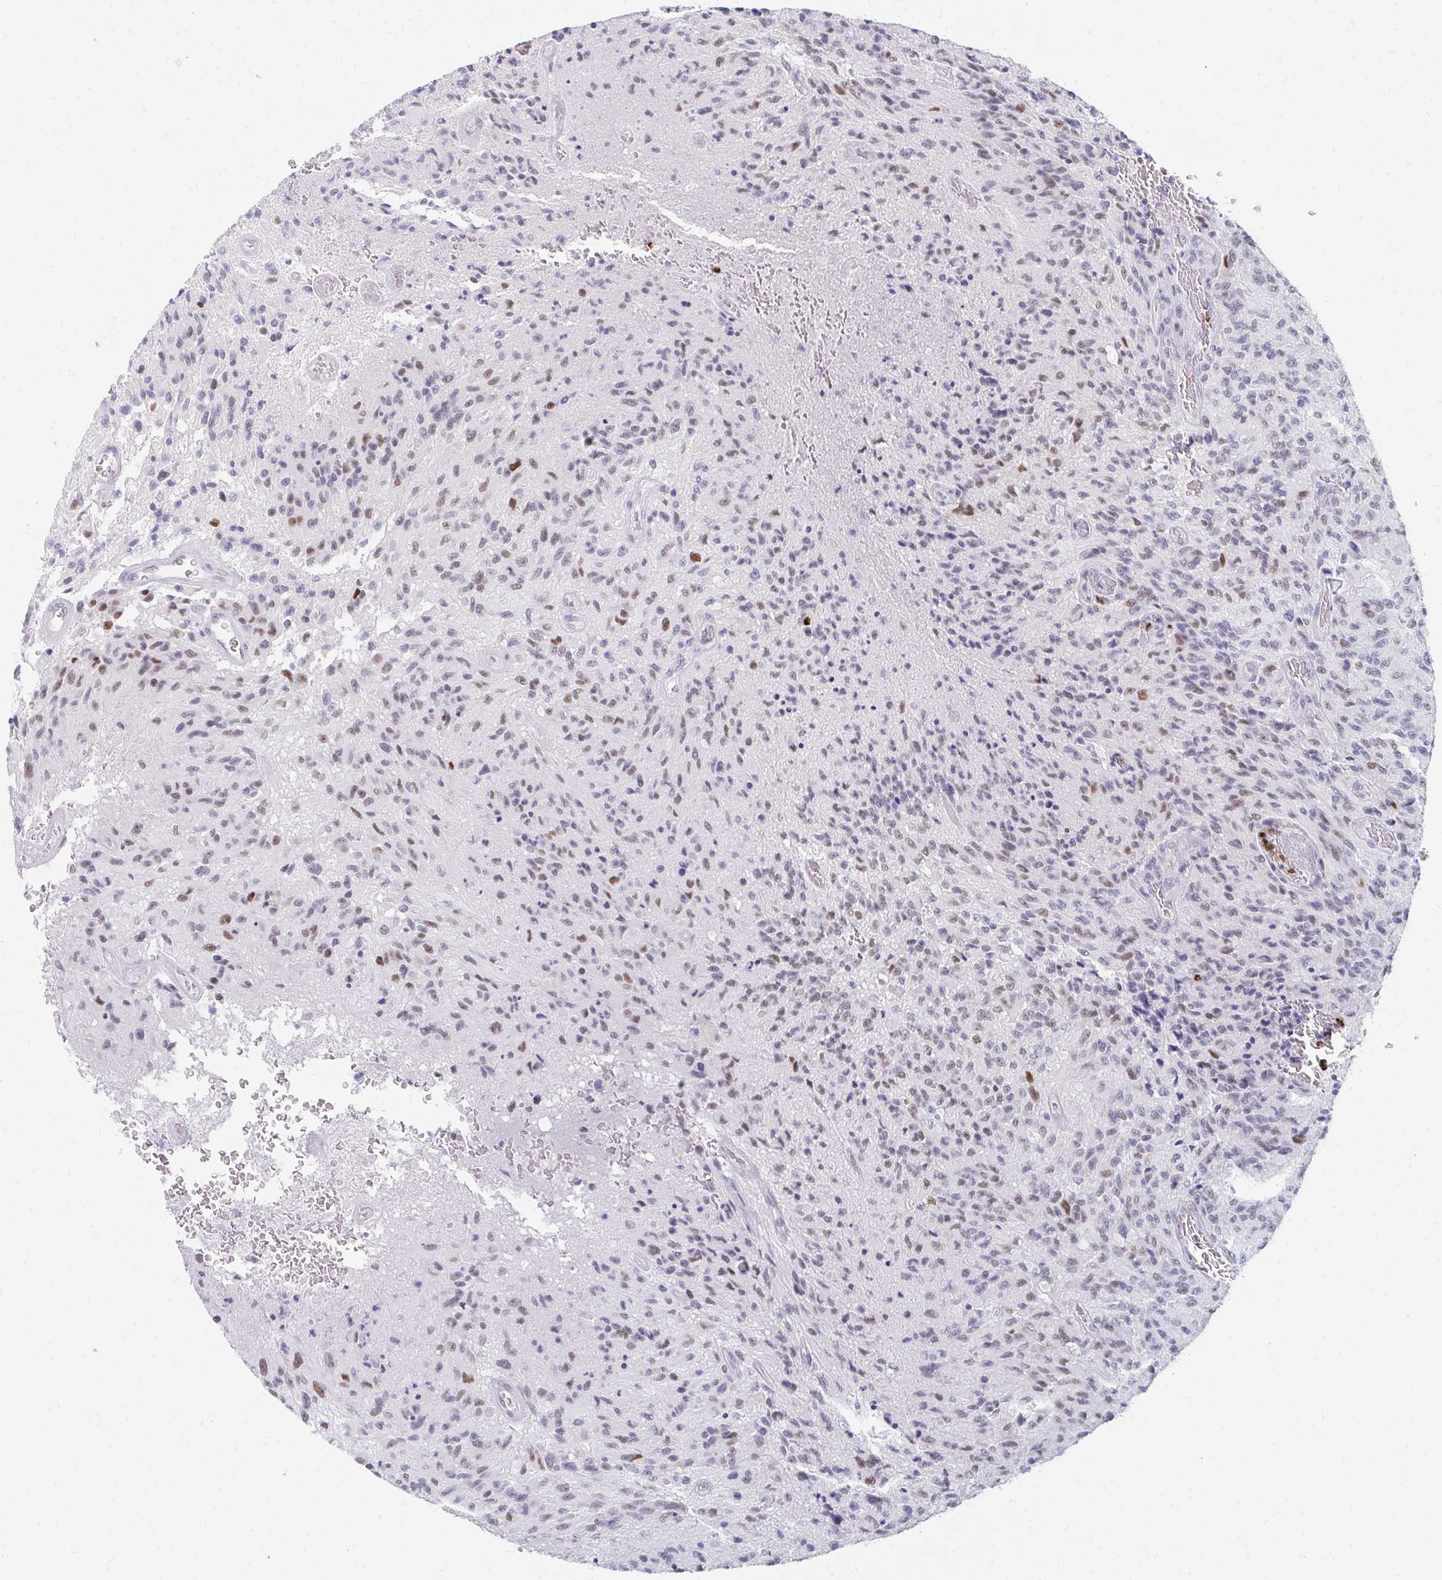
{"staining": {"intensity": "weak", "quantity": "<25%", "location": "nuclear"}, "tissue": "glioma", "cell_type": "Tumor cells", "image_type": "cancer", "snomed": [{"axis": "morphology", "description": "Normal tissue, NOS"}, {"axis": "morphology", "description": "Glioma, malignant, High grade"}, {"axis": "topography", "description": "Cerebral cortex"}], "caption": "Immunohistochemistry (IHC) of glioma demonstrates no positivity in tumor cells.", "gene": "PLK3", "patient": {"sex": "male", "age": 56}}